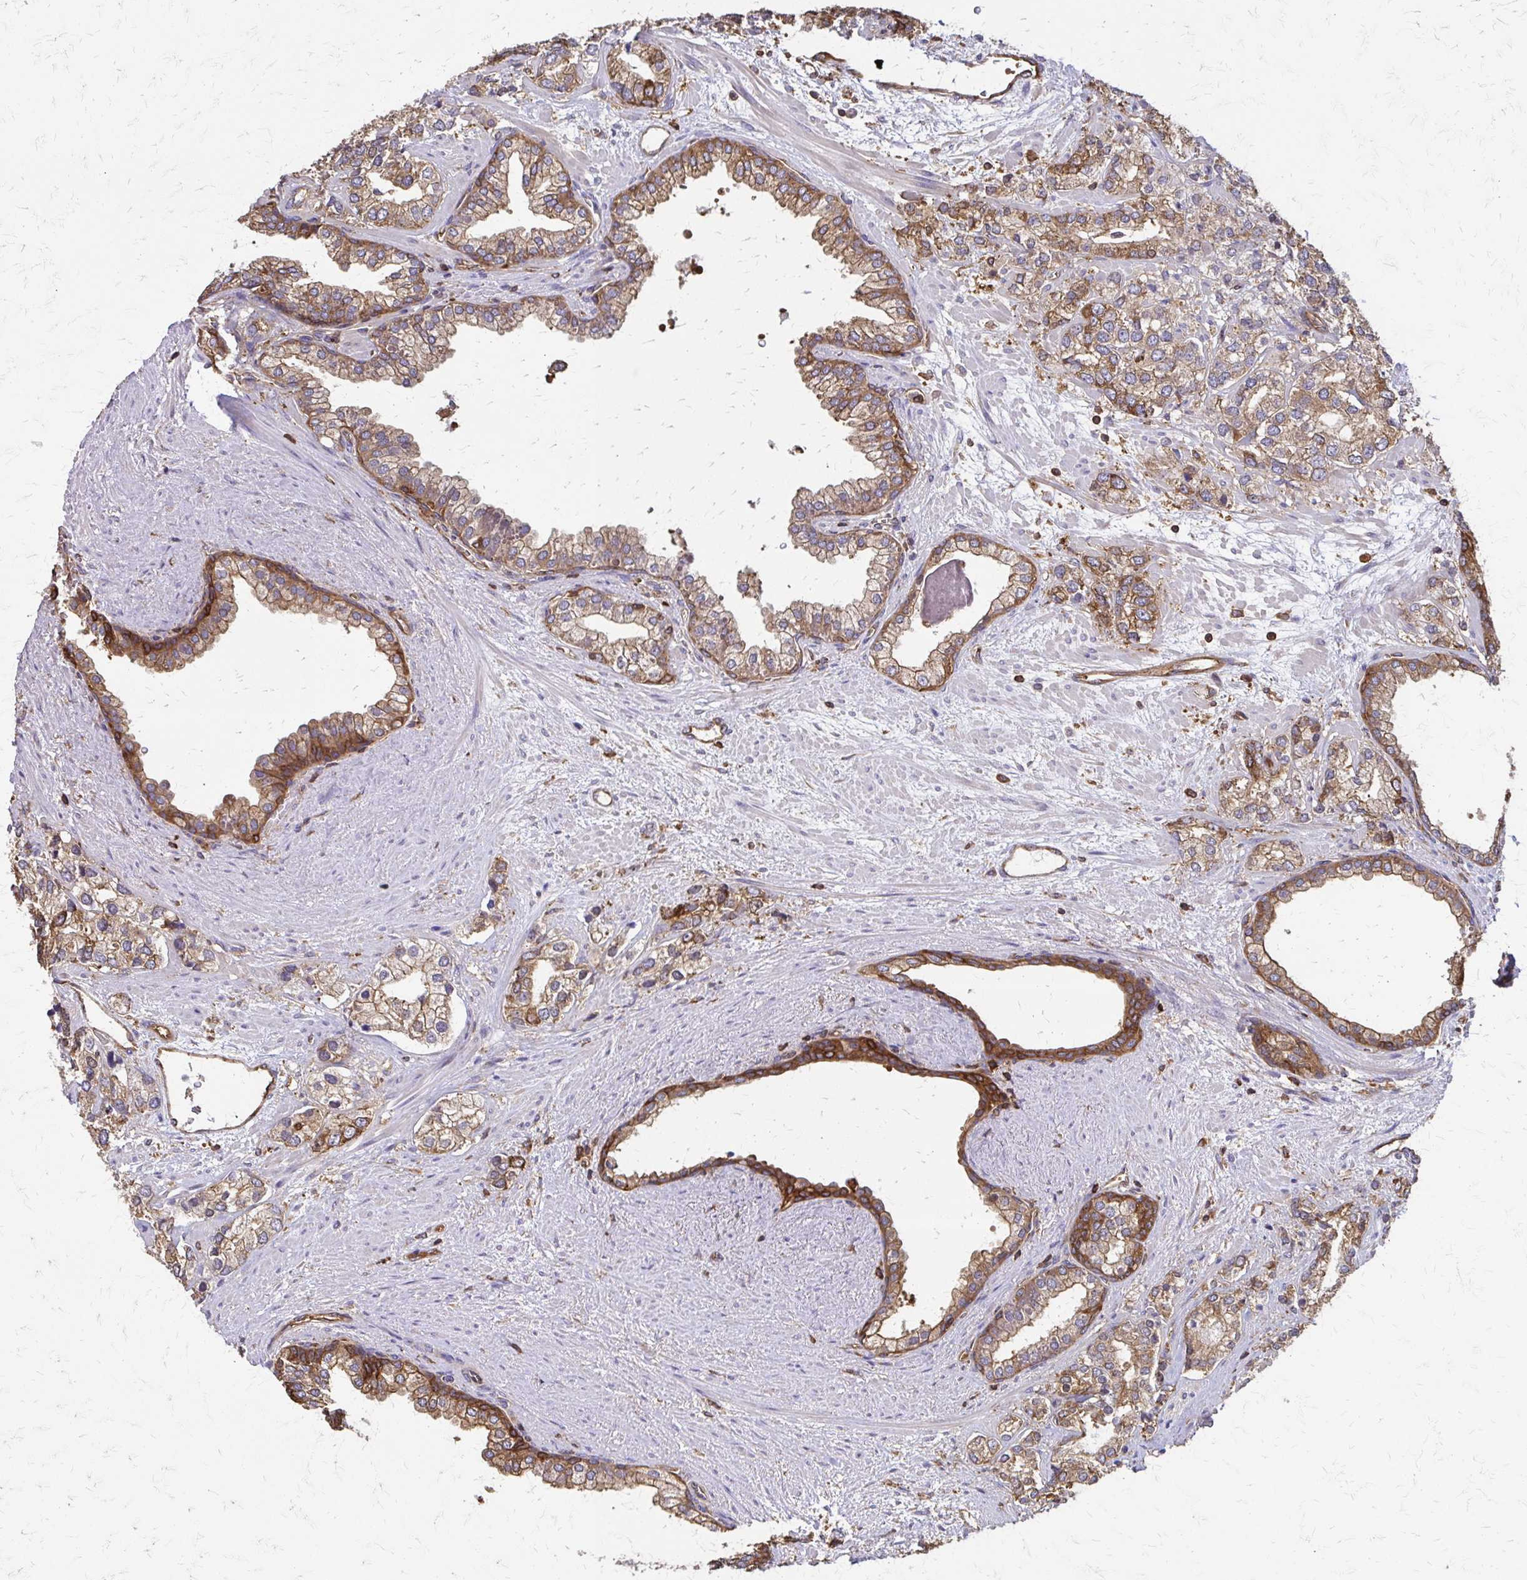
{"staining": {"intensity": "moderate", "quantity": ">75%", "location": "cytoplasmic/membranous"}, "tissue": "prostate cancer", "cell_type": "Tumor cells", "image_type": "cancer", "snomed": [{"axis": "morphology", "description": "Adenocarcinoma, High grade"}, {"axis": "topography", "description": "Prostate"}], "caption": "The photomicrograph shows staining of prostate cancer (adenocarcinoma (high-grade)), revealing moderate cytoplasmic/membranous protein positivity (brown color) within tumor cells. Using DAB (brown) and hematoxylin (blue) stains, captured at high magnification using brightfield microscopy.", "gene": "EEF2", "patient": {"sex": "male", "age": 58}}